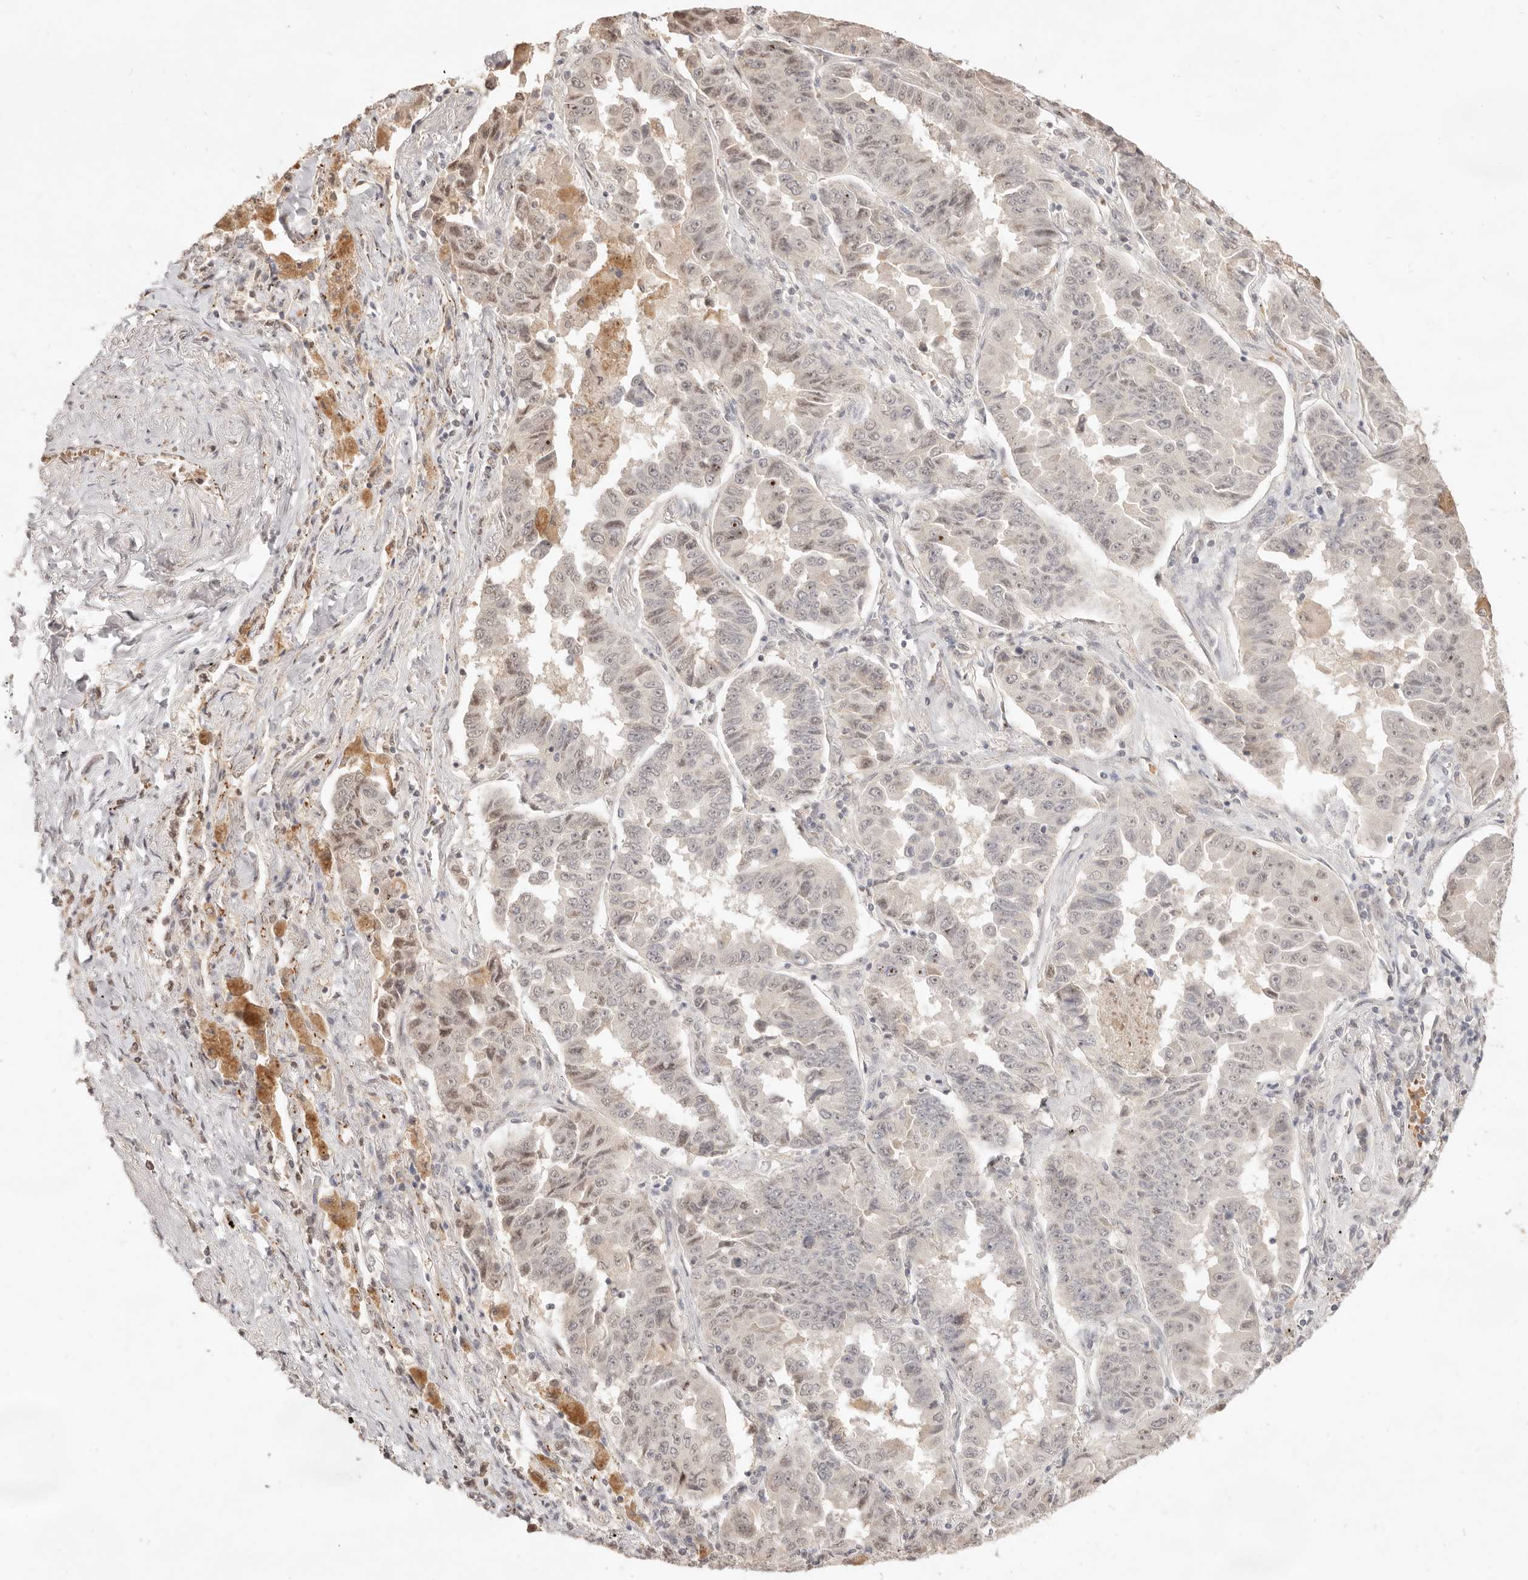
{"staining": {"intensity": "moderate", "quantity": ">75%", "location": "nuclear"}, "tissue": "lung cancer", "cell_type": "Tumor cells", "image_type": "cancer", "snomed": [{"axis": "morphology", "description": "Adenocarcinoma, NOS"}, {"axis": "topography", "description": "Lung"}], "caption": "An immunohistochemistry micrograph of tumor tissue is shown. Protein staining in brown shows moderate nuclear positivity in lung cancer (adenocarcinoma) within tumor cells.", "gene": "MEP1A", "patient": {"sex": "female", "age": 51}}